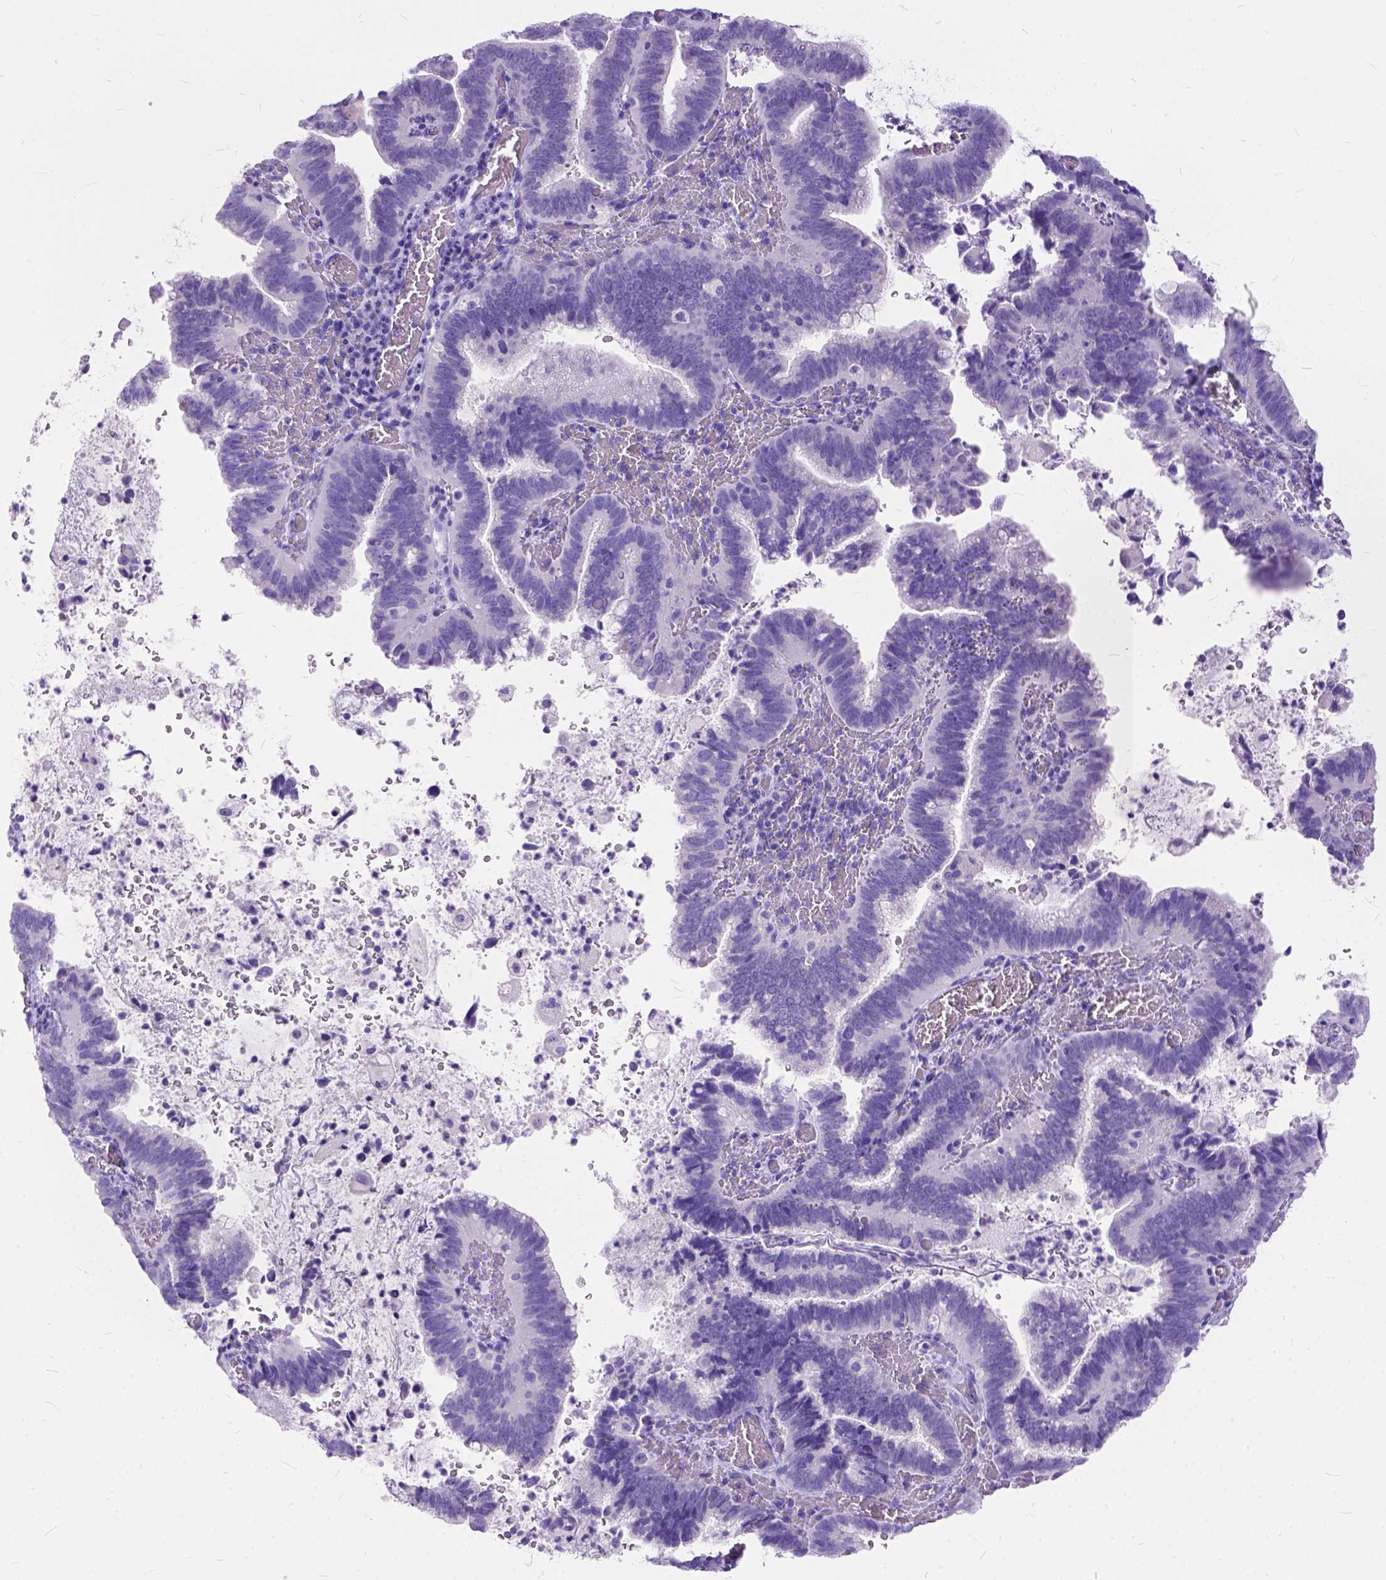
{"staining": {"intensity": "negative", "quantity": "none", "location": "none"}, "tissue": "cervical cancer", "cell_type": "Tumor cells", "image_type": "cancer", "snomed": [{"axis": "morphology", "description": "Adenocarcinoma, NOS"}, {"axis": "topography", "description": "Cervix"}], "caption": "Immunohistochemical staining of cervical cancer (adenocarcinoma) exhibits no significant staining in tumor cells.", "gene": "C1QTNF3", "patient": {"sex": "female", "age": 61}}